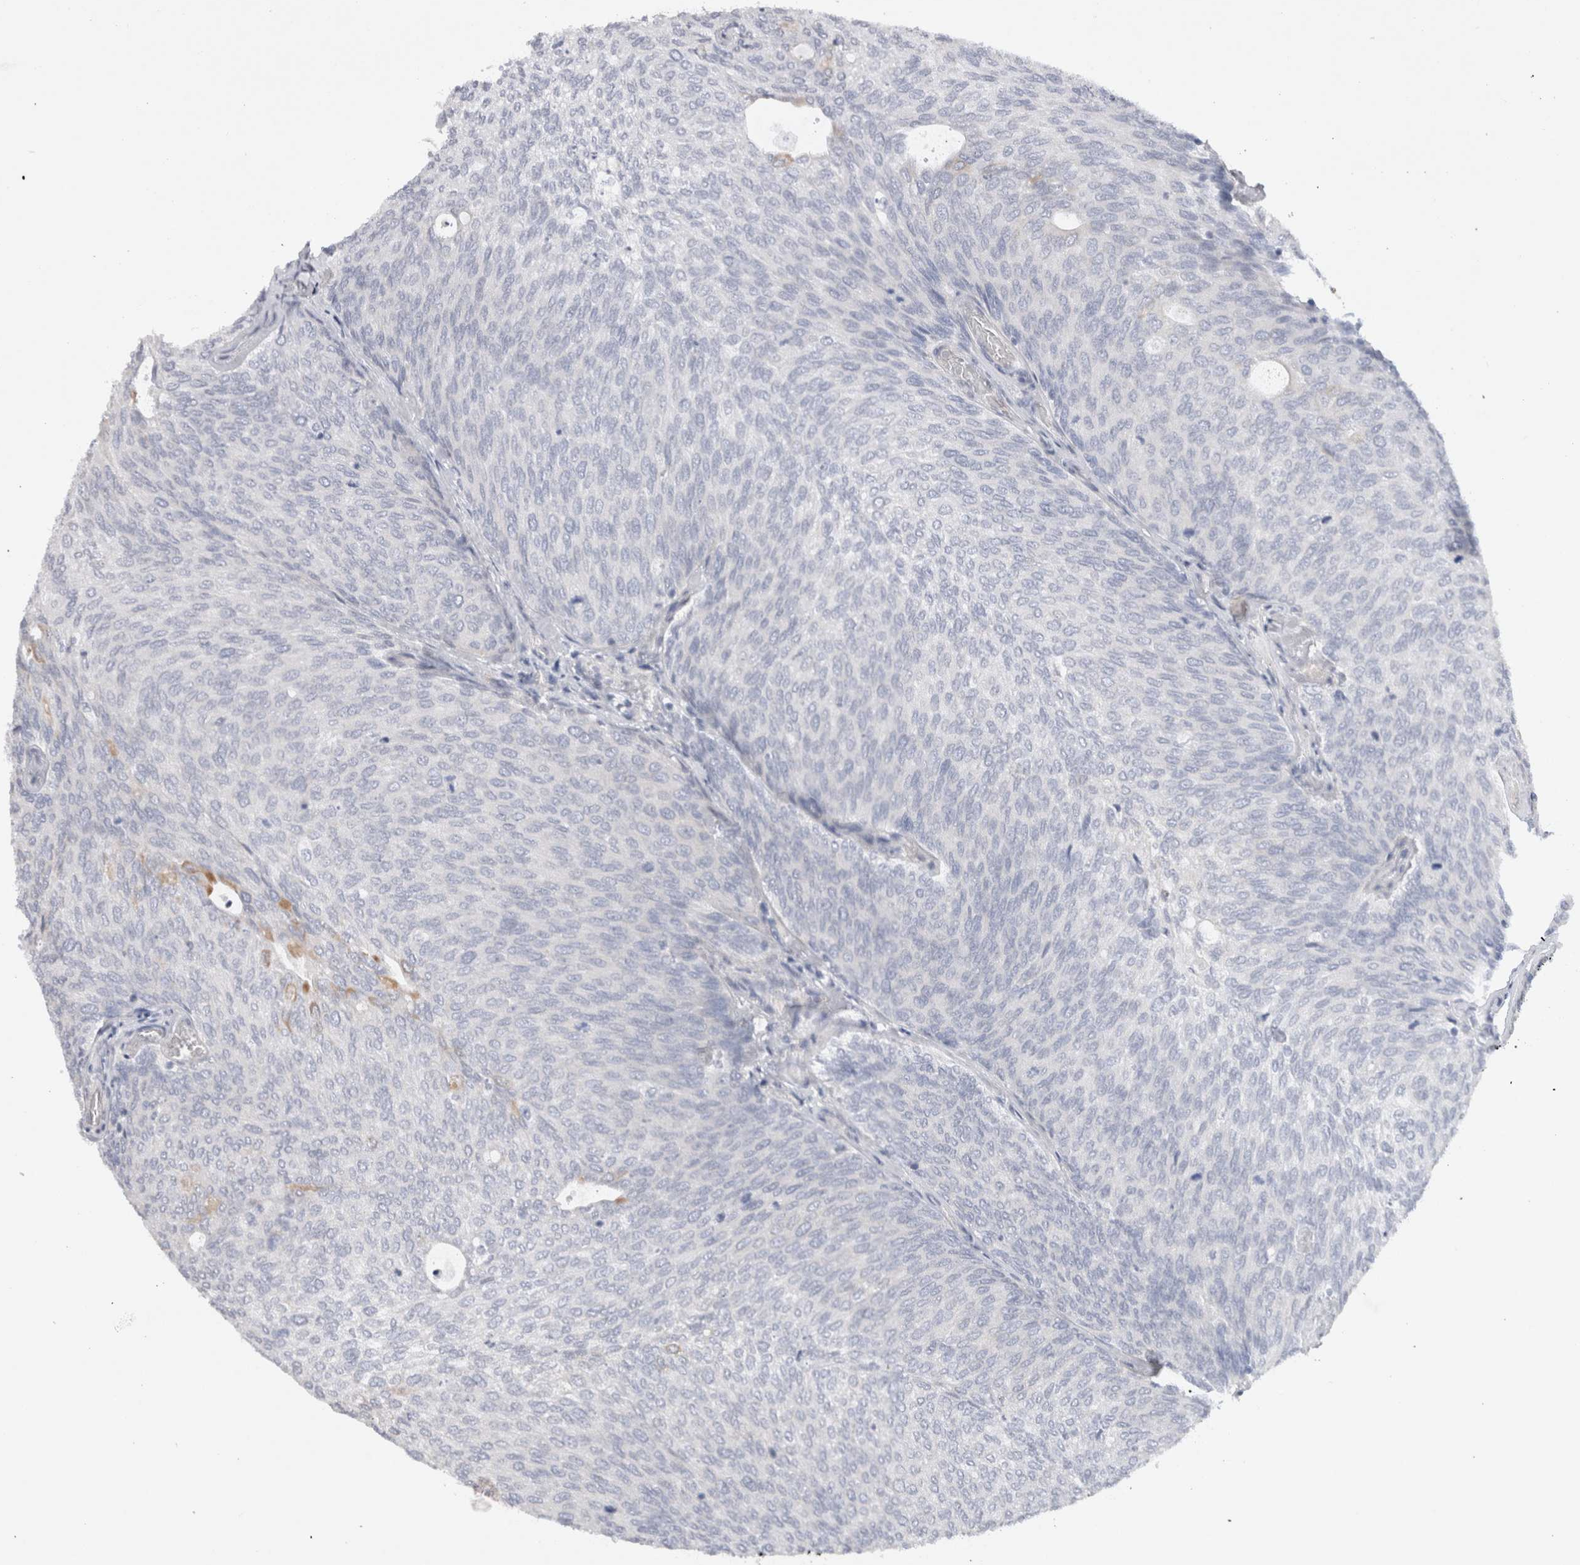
{"staining": {"intensity": "negative", "quantity": "none", "location": "none"}, "tissue": "urothelial cancer", "cell_type": "Tumor cells", "image_type": "cancer", "snomed": [{"axis": "morphology", "description": "Urothelial carcinoma, Low grade"}, {"axis": "topography", "description": "Urinary bladder"}], "caption": "A photomicrograph of human urothelial carcinoma (low-grade) is negative for staining in tumor cells.", "gene": "CERS3", "patient": {"sex": "female", "age": 79}}